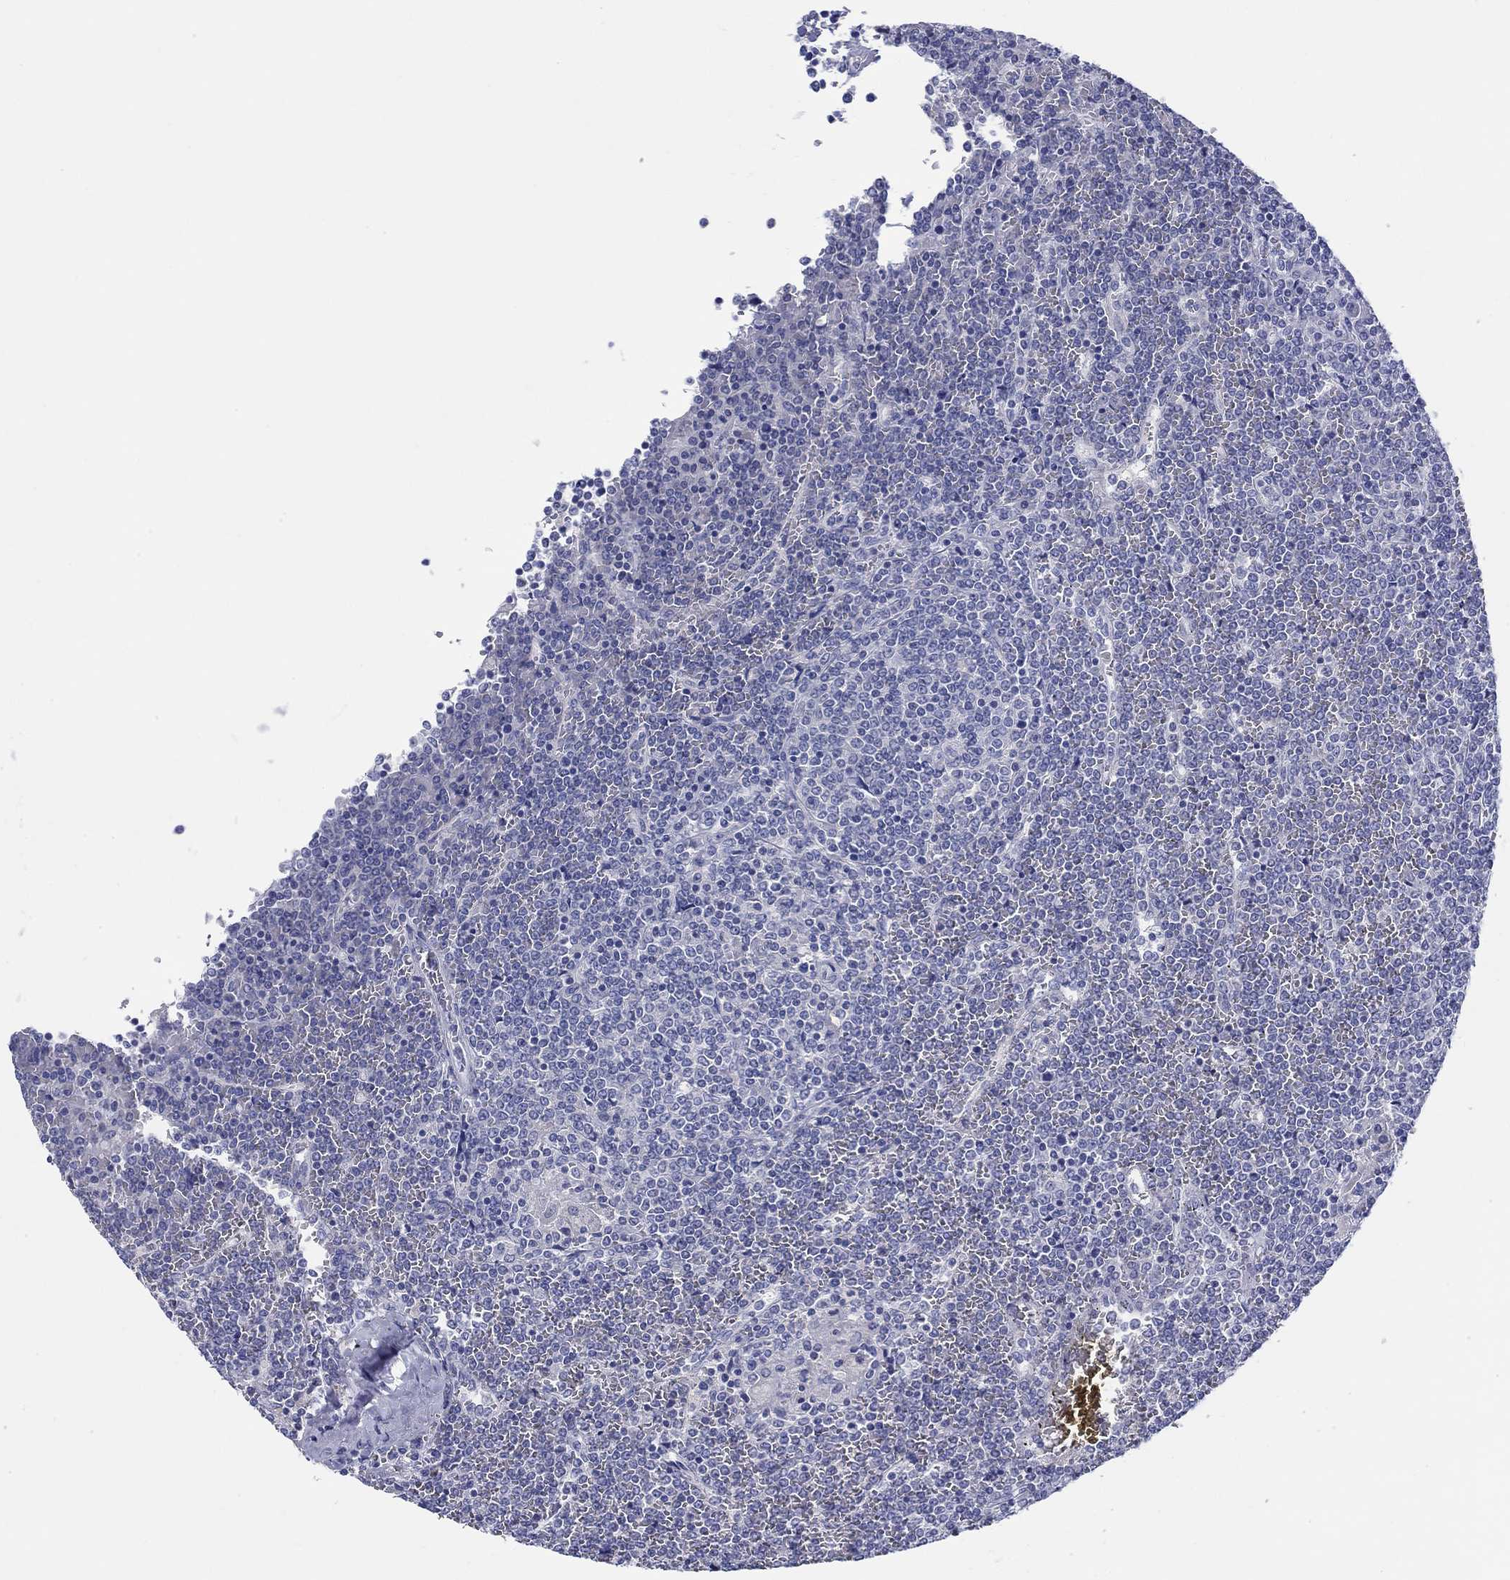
{"staining": {"intensity": "negative", "quantity": "none", "location": "none"}, "tissue": "lymphoma", "cell_type": "Tumor cells", "image_type": "cancer", "snomed": [{"axis": "morphology", "description": "Malignant lymphoma, non-Hodgkin's type, Low grade"}, {"axis": "topography", "description": "Spleen"}], "caption": "This is an IHC micrograph of human lymphoma. There is no staining in tumor cells.", "gene": "HAPLN4", "patient": {"sex": "female", "age": 19}}